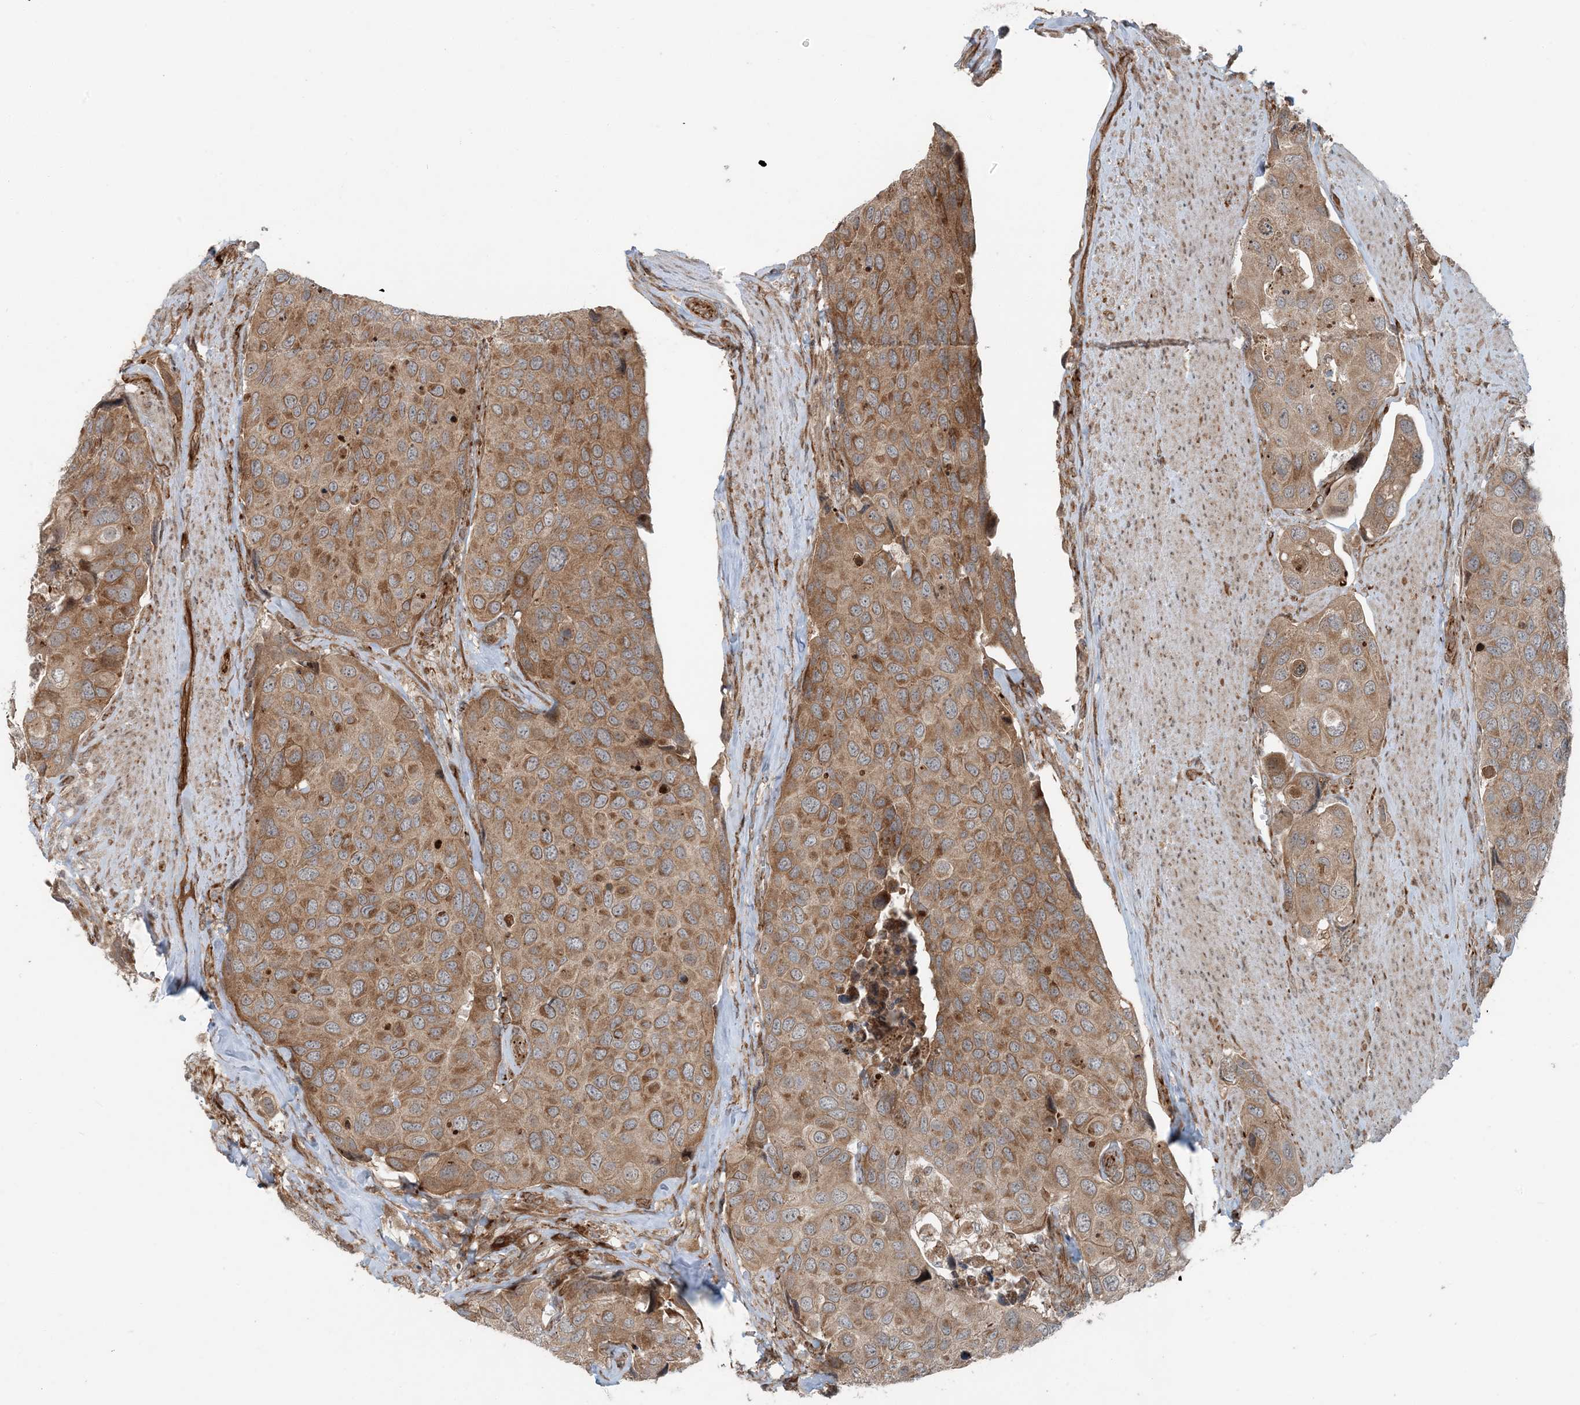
{"staining": {"intensity": "moderate", "quantity": ">75%", "location": "cytoplasmic/membranous"}, "tissue": "urothelial cancer", "cell_type": "Tumor cells", "image_type": "cancer", "snomed": [{"axis": "morphology", "description": "Urothelial carcinoma, High grade"}, {"axis": "topography", "description": "Urinary bladder"}], "caption": "DAB immunohistochemical staining of human urothelial carcinoma (high-grade) displays moderate cytoplasmic/membranous protein expression in about >75% of tumor cells. (brown staining indicates protein expression, while blue staining denotes nuclei).", "gene": "EDEM2", "patient": {"sex": "male", "age": 74}}